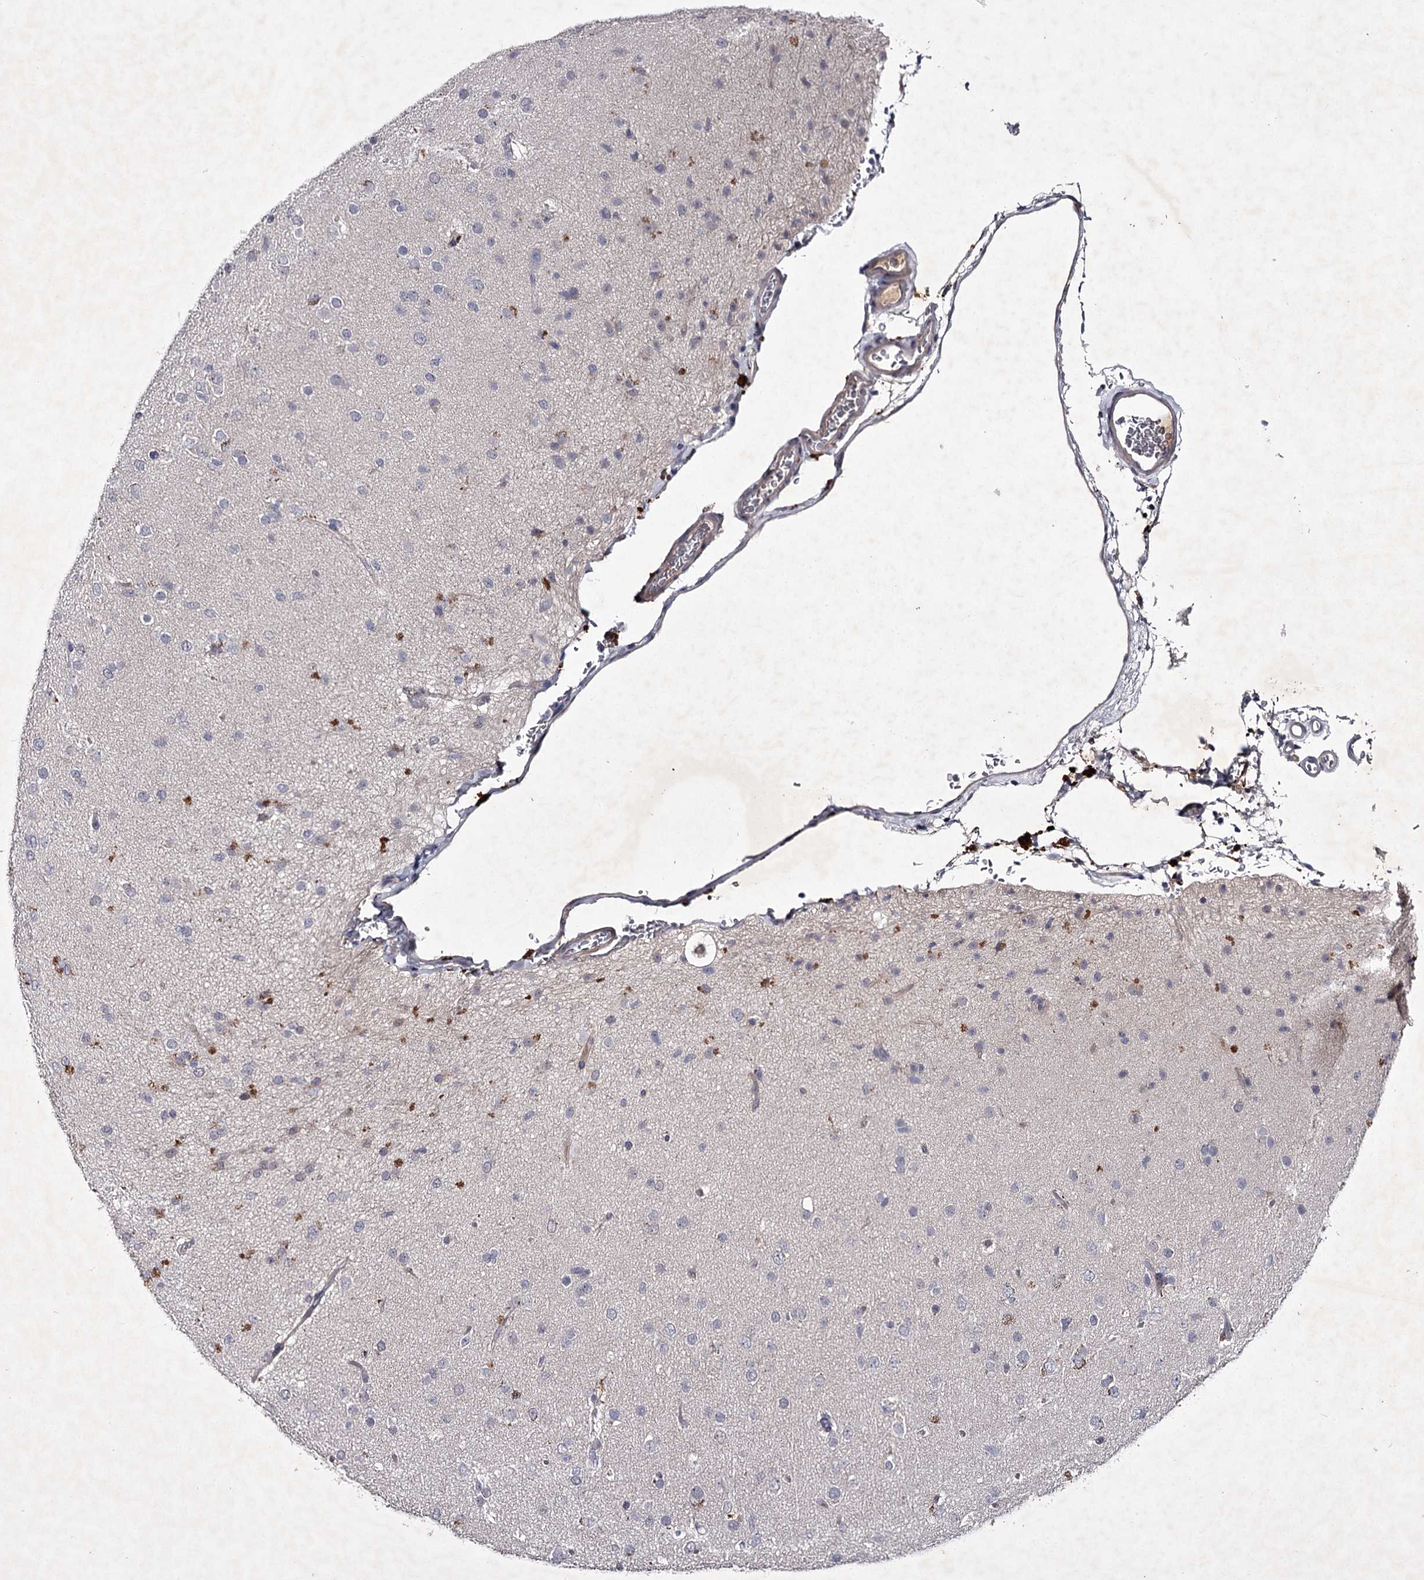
{"staining": {"intensity": "negative", "quantity": "none", "location": "none"}, "tissue": "glioma", "cell_type": "Tumor cells", "image_type": "cancer", "snomed": [{"axis": "morphology", "description": "Glioma, malignant, Low grade"}, {"axis": "topography", "description": "Brain"}], "caption": "IHC micrograph of human low-grade glioma (malignant) stained for a protein (brown), which reveals no staining in tumor cells.", "gene": "FDXACB1", "patient": {"sex": "male", "age": 65}}